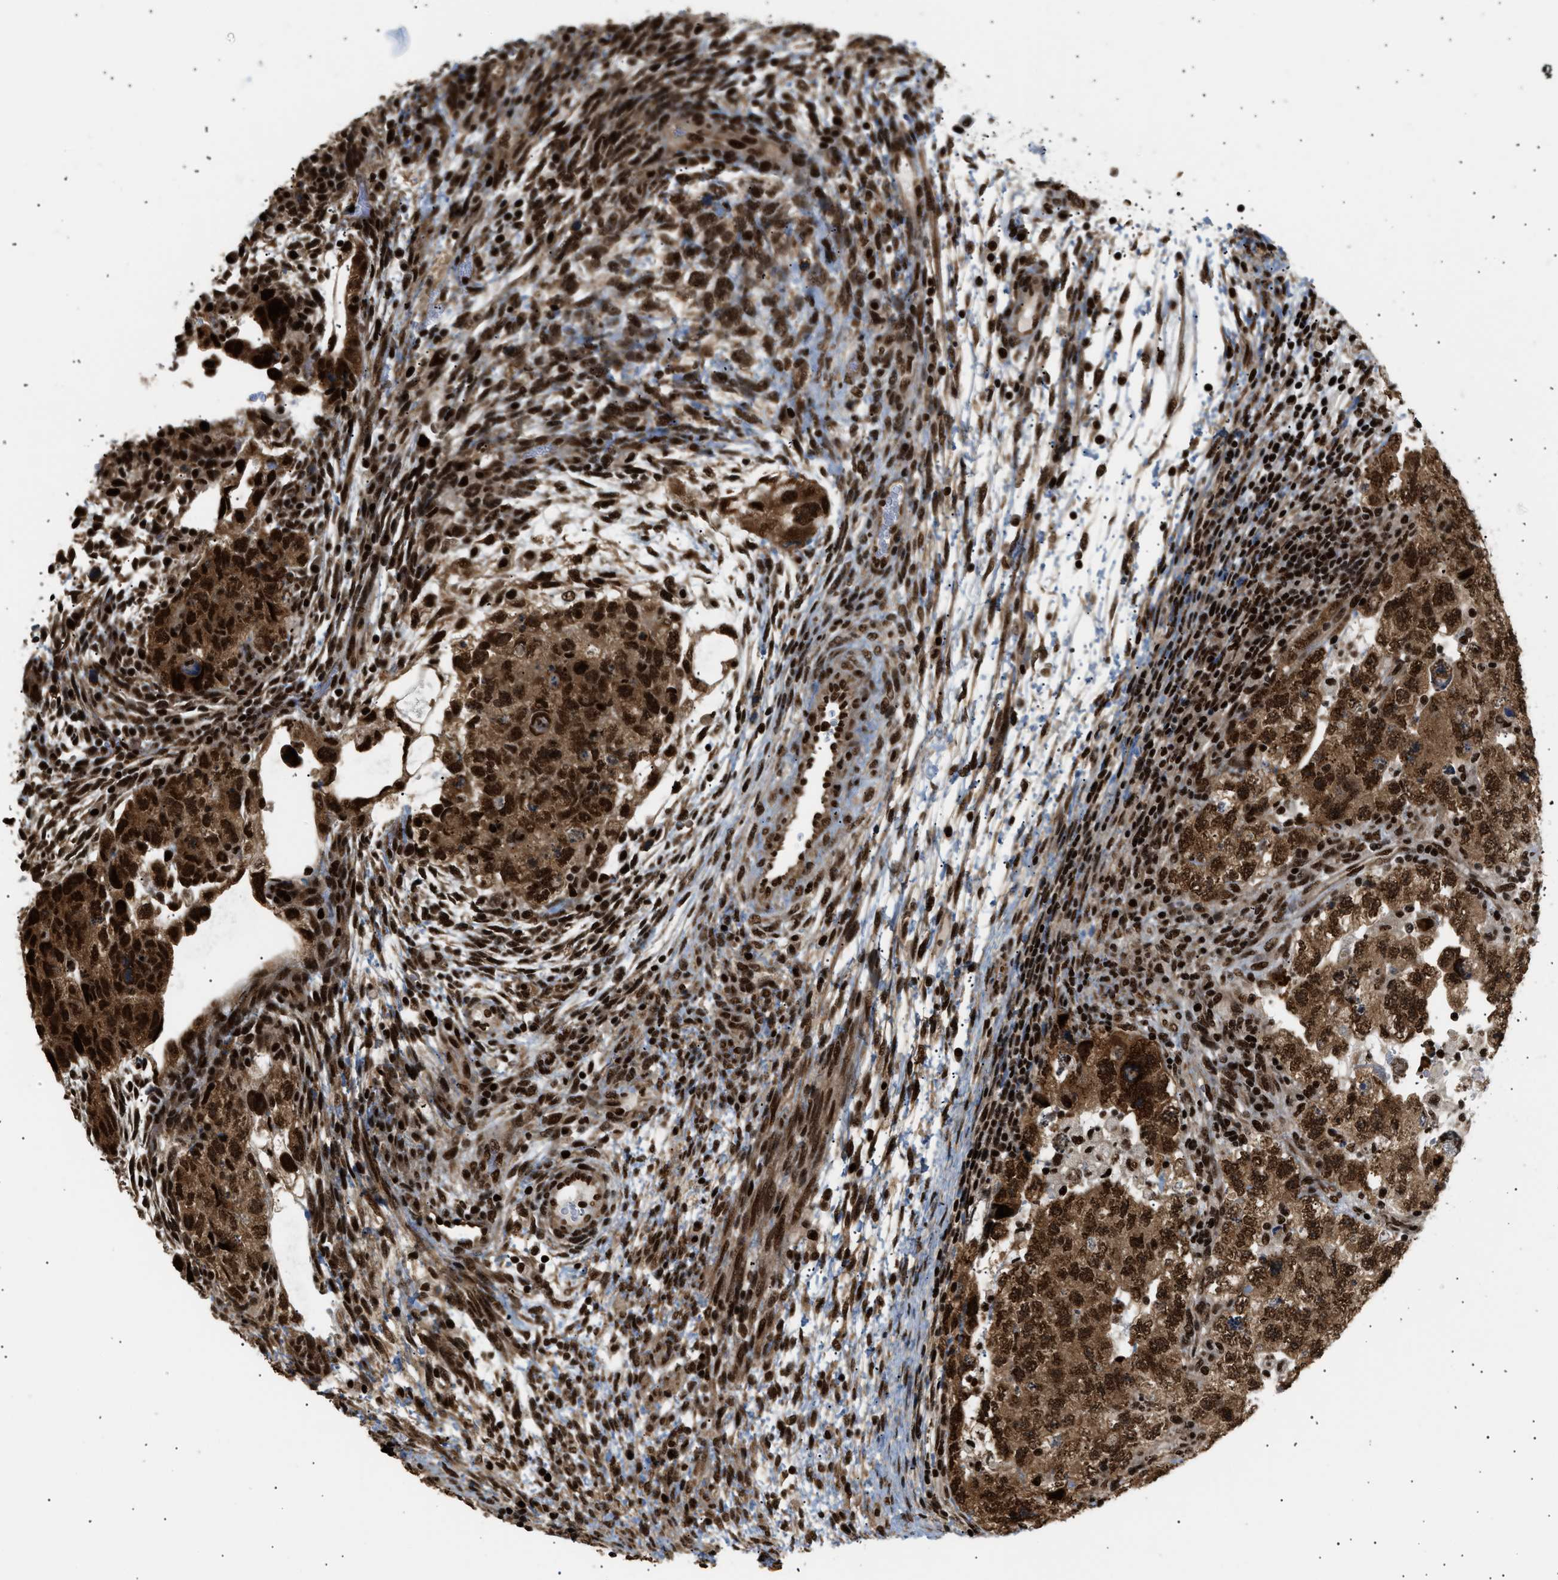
{"staining": {"intensity": "strong", "quantity": ">75%", "location": "cytoplasmic/membranous,nuclear"}, "tissue": "testis cancer", "cell_type": "Tumor cells", "image_type": "cancer", "snomed": [{"axis": "morphology", "description": "Carcinoma, Embryonal, NOS"}, {"axis": "topography", "description": "Testis"}], "caption": "Immunohistochemical staining of testis embryonal carcinoma demonstrates strong cytoplasmic/membranous and nuclear protein positivity in about >75% of tumor cells.", "gene": "RBM5", "patient": {"sex": "male", "age": 36}}